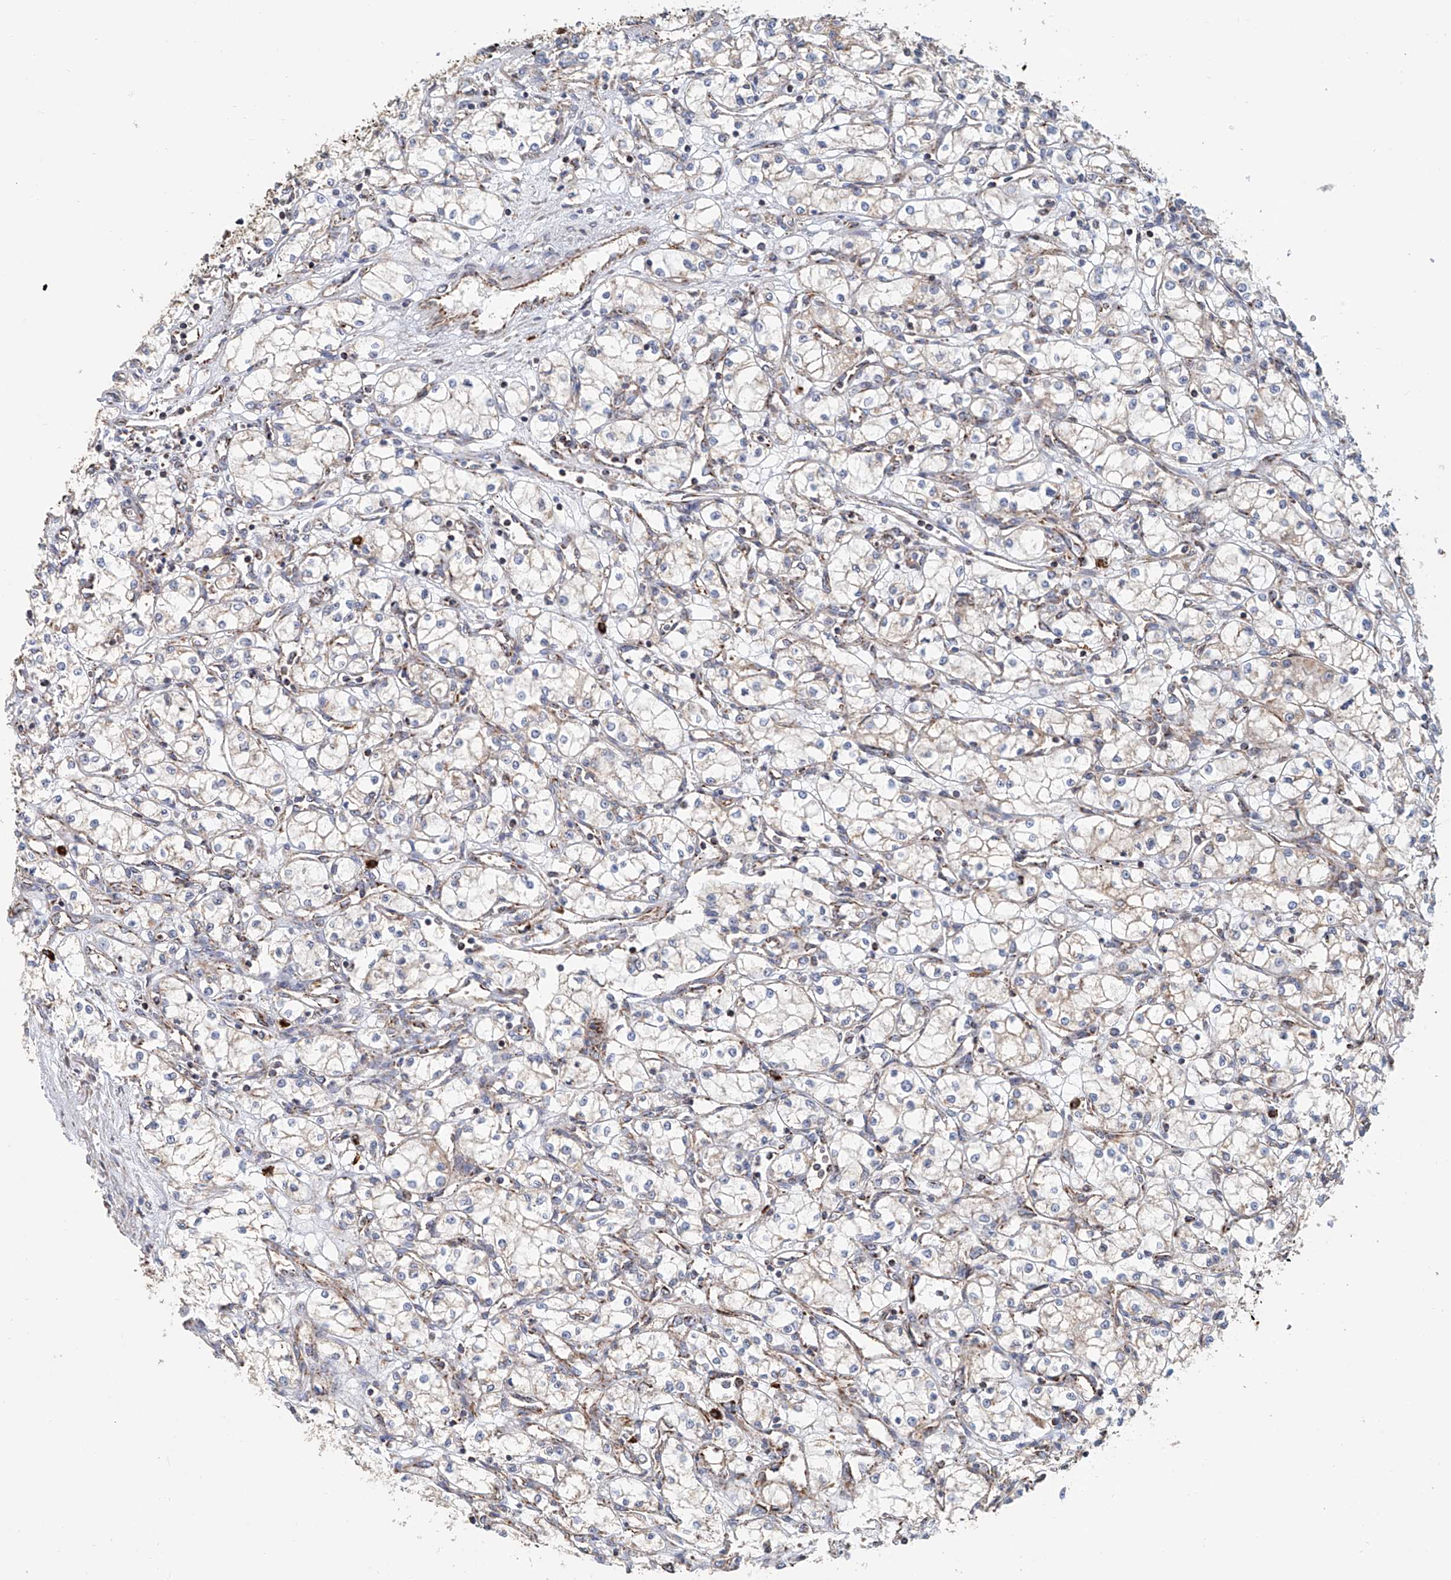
{"staining": {"intensity": "weak", "quantity": "<25%", "location": "cytoplasmic/membranous"}, "tissue": "renal cancer", "cell_type": "Tumor cells", "image_type": "cancer", "snomed": [{"axis": "morphology", "description": "Adenocarcinoma, NOS"}, {"axis": "topography", "description": "Kidney"}], "caption": "A photomicrograph of human renal cancer is negative for staining in tumor cells. Nuclei are stained in blue.", "gene": "MCL1", "patient": {"sex": "male", "age": 59}}